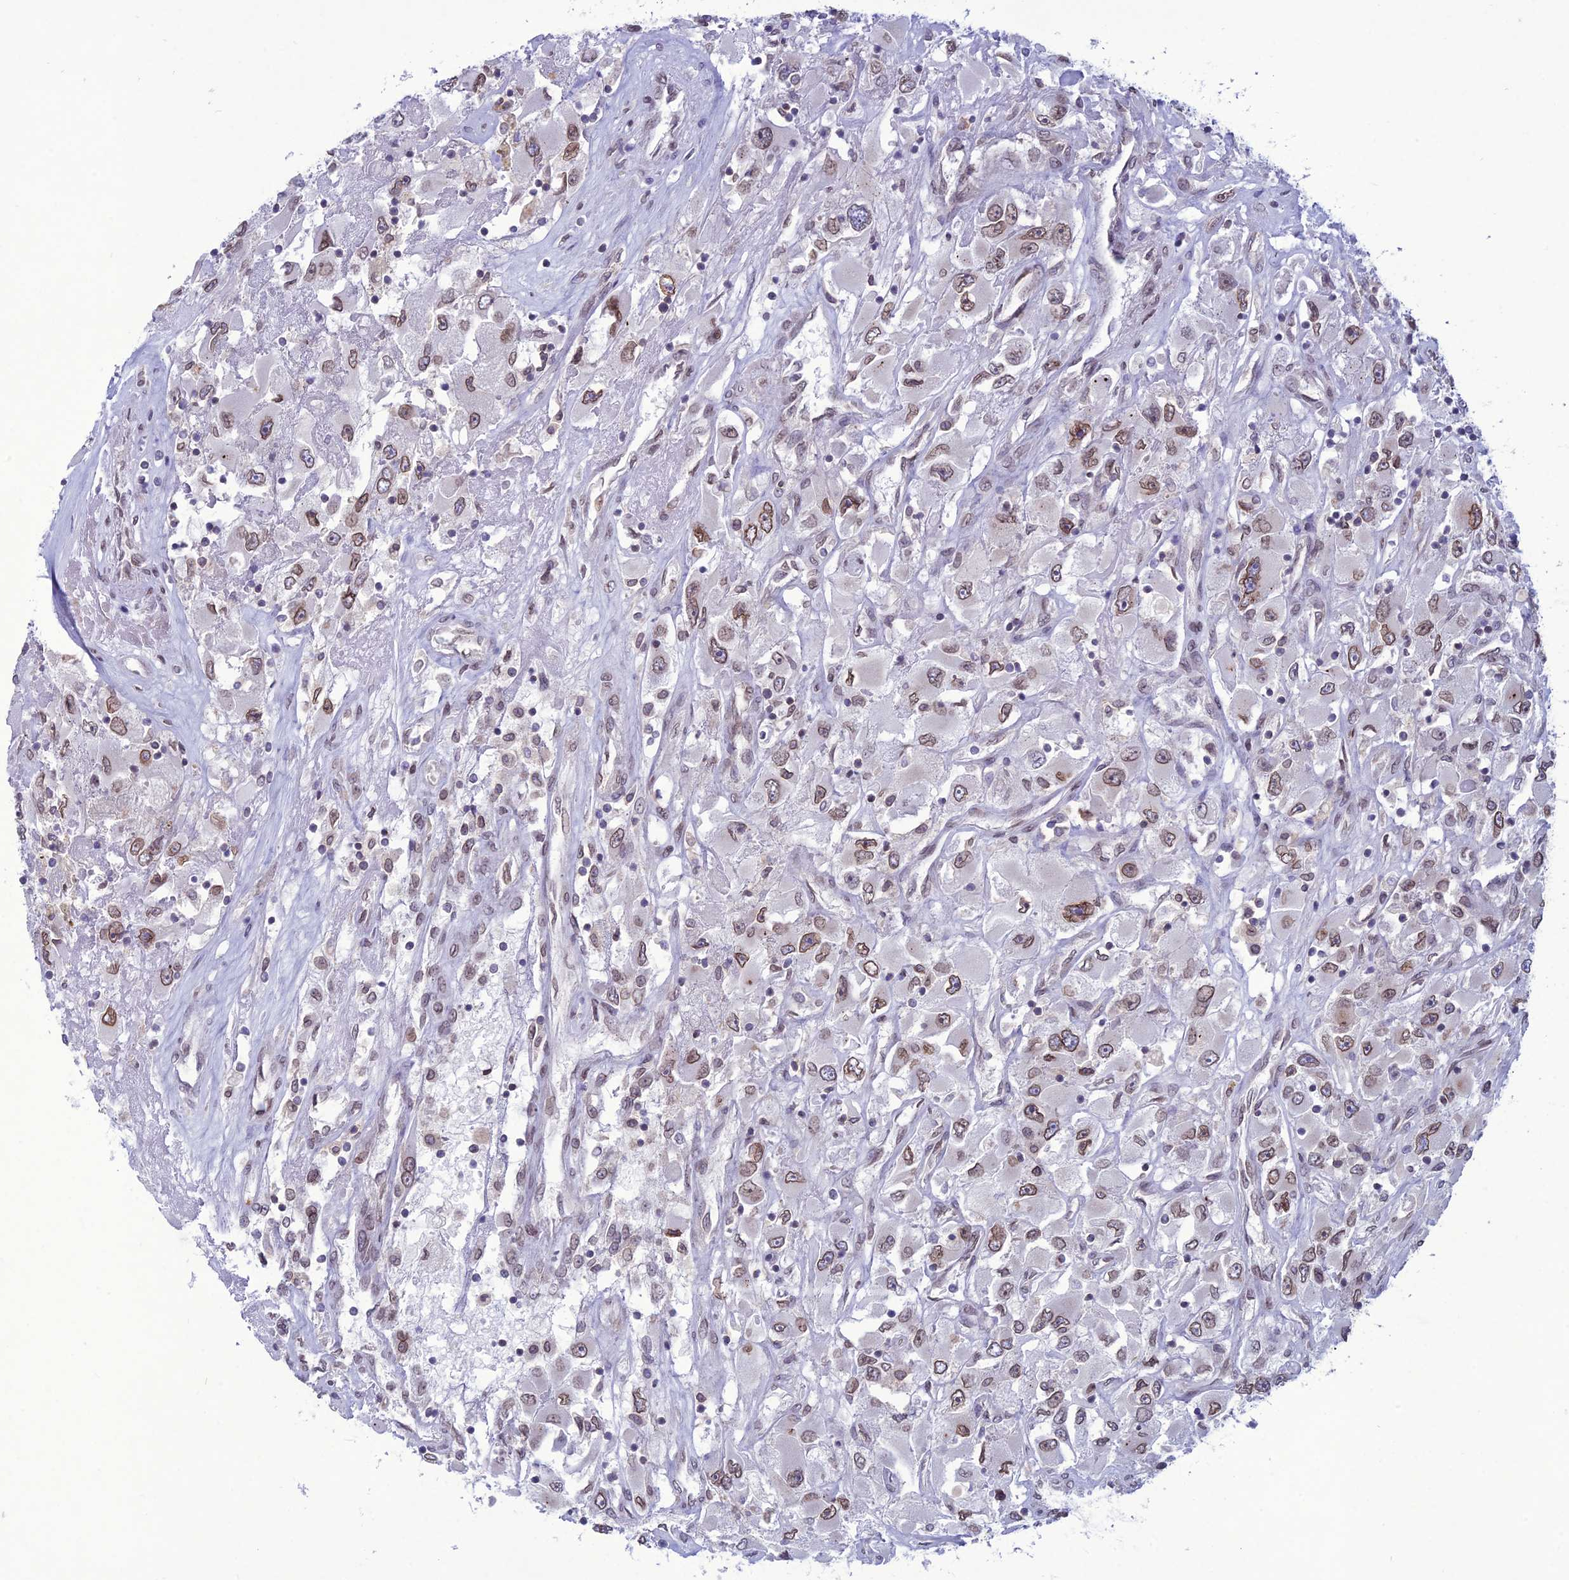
{"staining": {"intensity": "moderate", "quantity": ">75%", "location": "cytoplasmic/membranous,nuclear"}, "tissue": "renal cancer", "cell_type": "Tumor cells", "image_type": "cancer", "snomed": [{"axis": "morphology", "description": "Adenocarcinoma, NOS"}, {"axis": "topography", "description": "Kidney"}], "caption": "DAB immunohistochemical staining of renal cancer shows moderate cytoplasmic/membranous and nuclear protein positivity in approximately >75% of tumor cells.", "gene": "WDR46", "patient": {"sex": "female", "age": 52}}